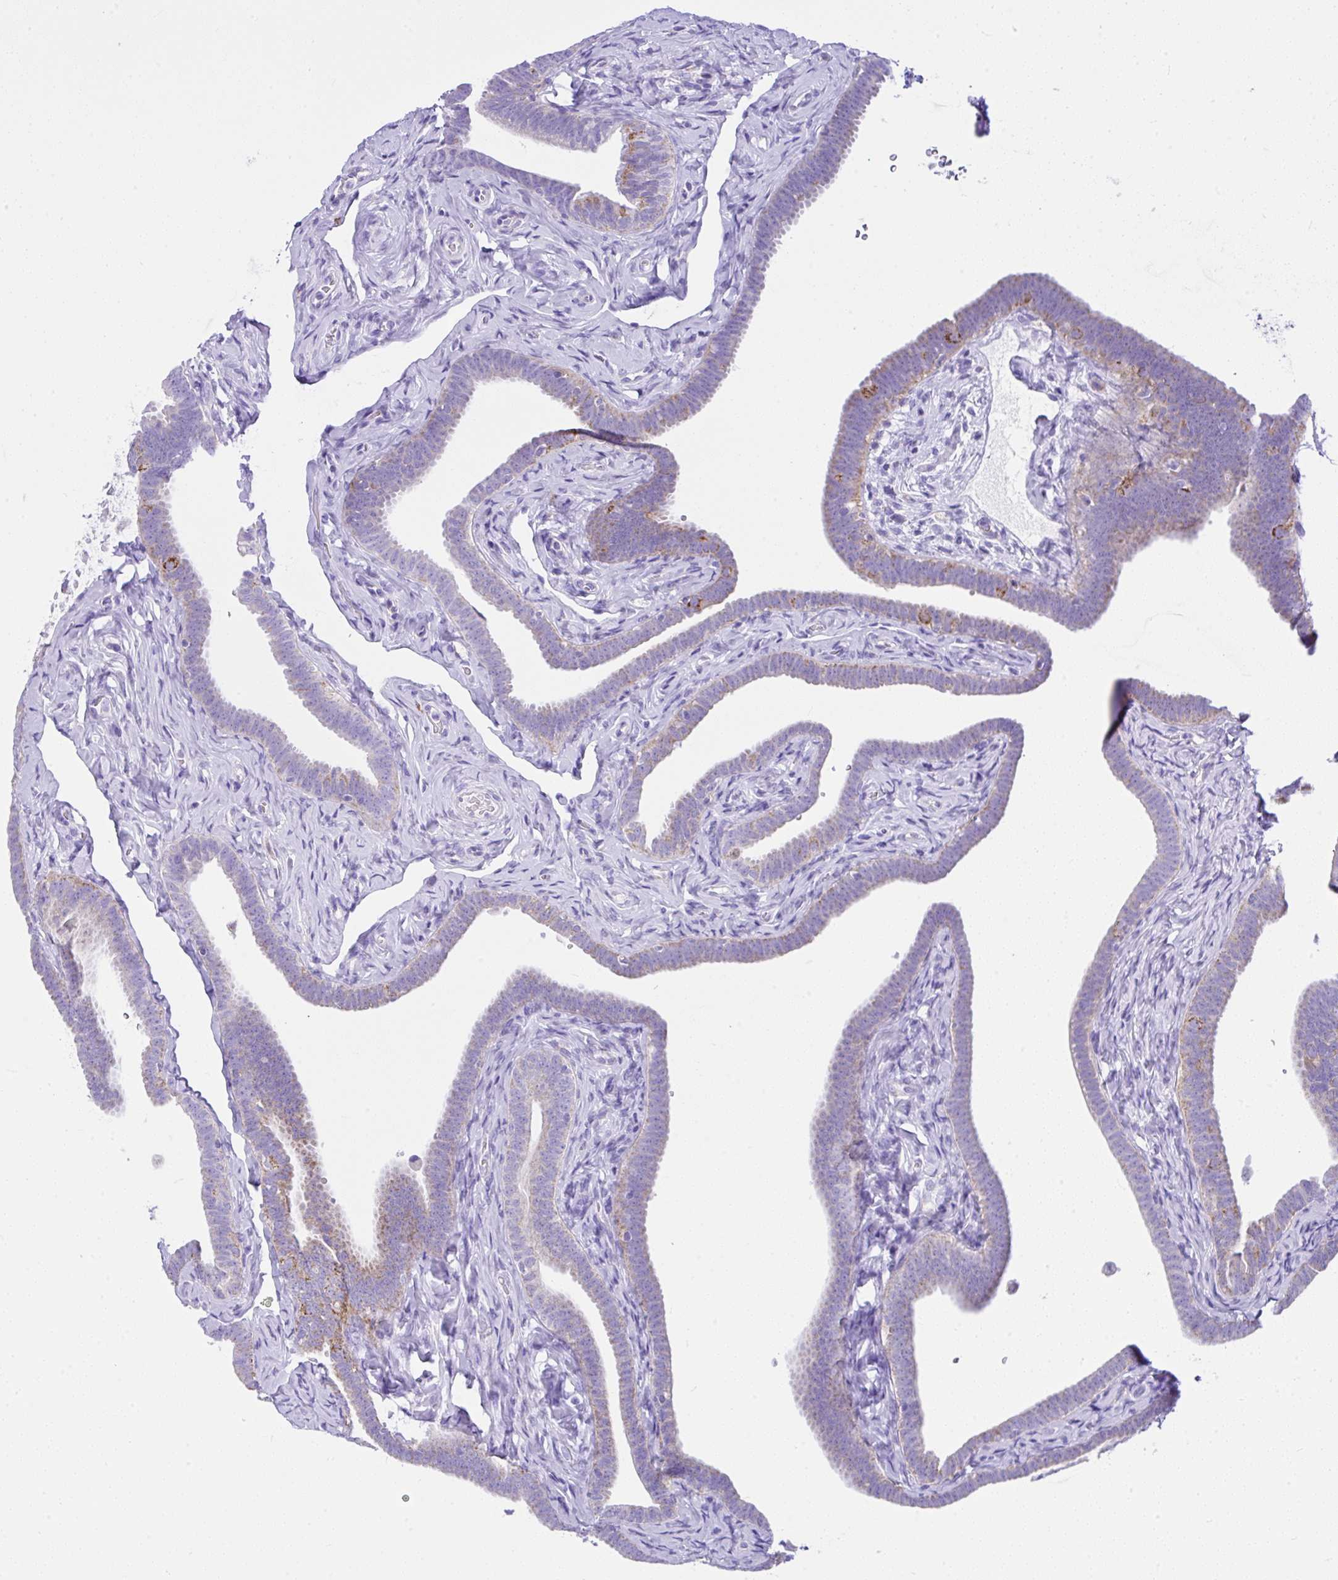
{"staining": {"intensity": "moderate", "quantity": "<25%", "location": "cytoplasmic/membranous"}, "tissue": "fallopian tube", "cell_type": "Glandular cells", "image_type": "normal", "snomed": [{"axis": "morphology", "description": "Normal tissue, NOS"}, {"axis": "topography", "description": "Fallopian tube"}], "caption": "Immunohistochemistry (IHC) (DAB (3,3'-diaminobenzidine)) staining of normal human fallopian tube reveals moderate cytoplasmic/membranous protein expression in about <25% of glandular cells. The staining is performed using DAB (3,3'-diaminobenzidine) brown chromogen to label protein expression. The nuclei are counter-stained blue using hematoxylin.", "gene": "SLC13A1", "patient": {"sex": "female", "age": 69}}